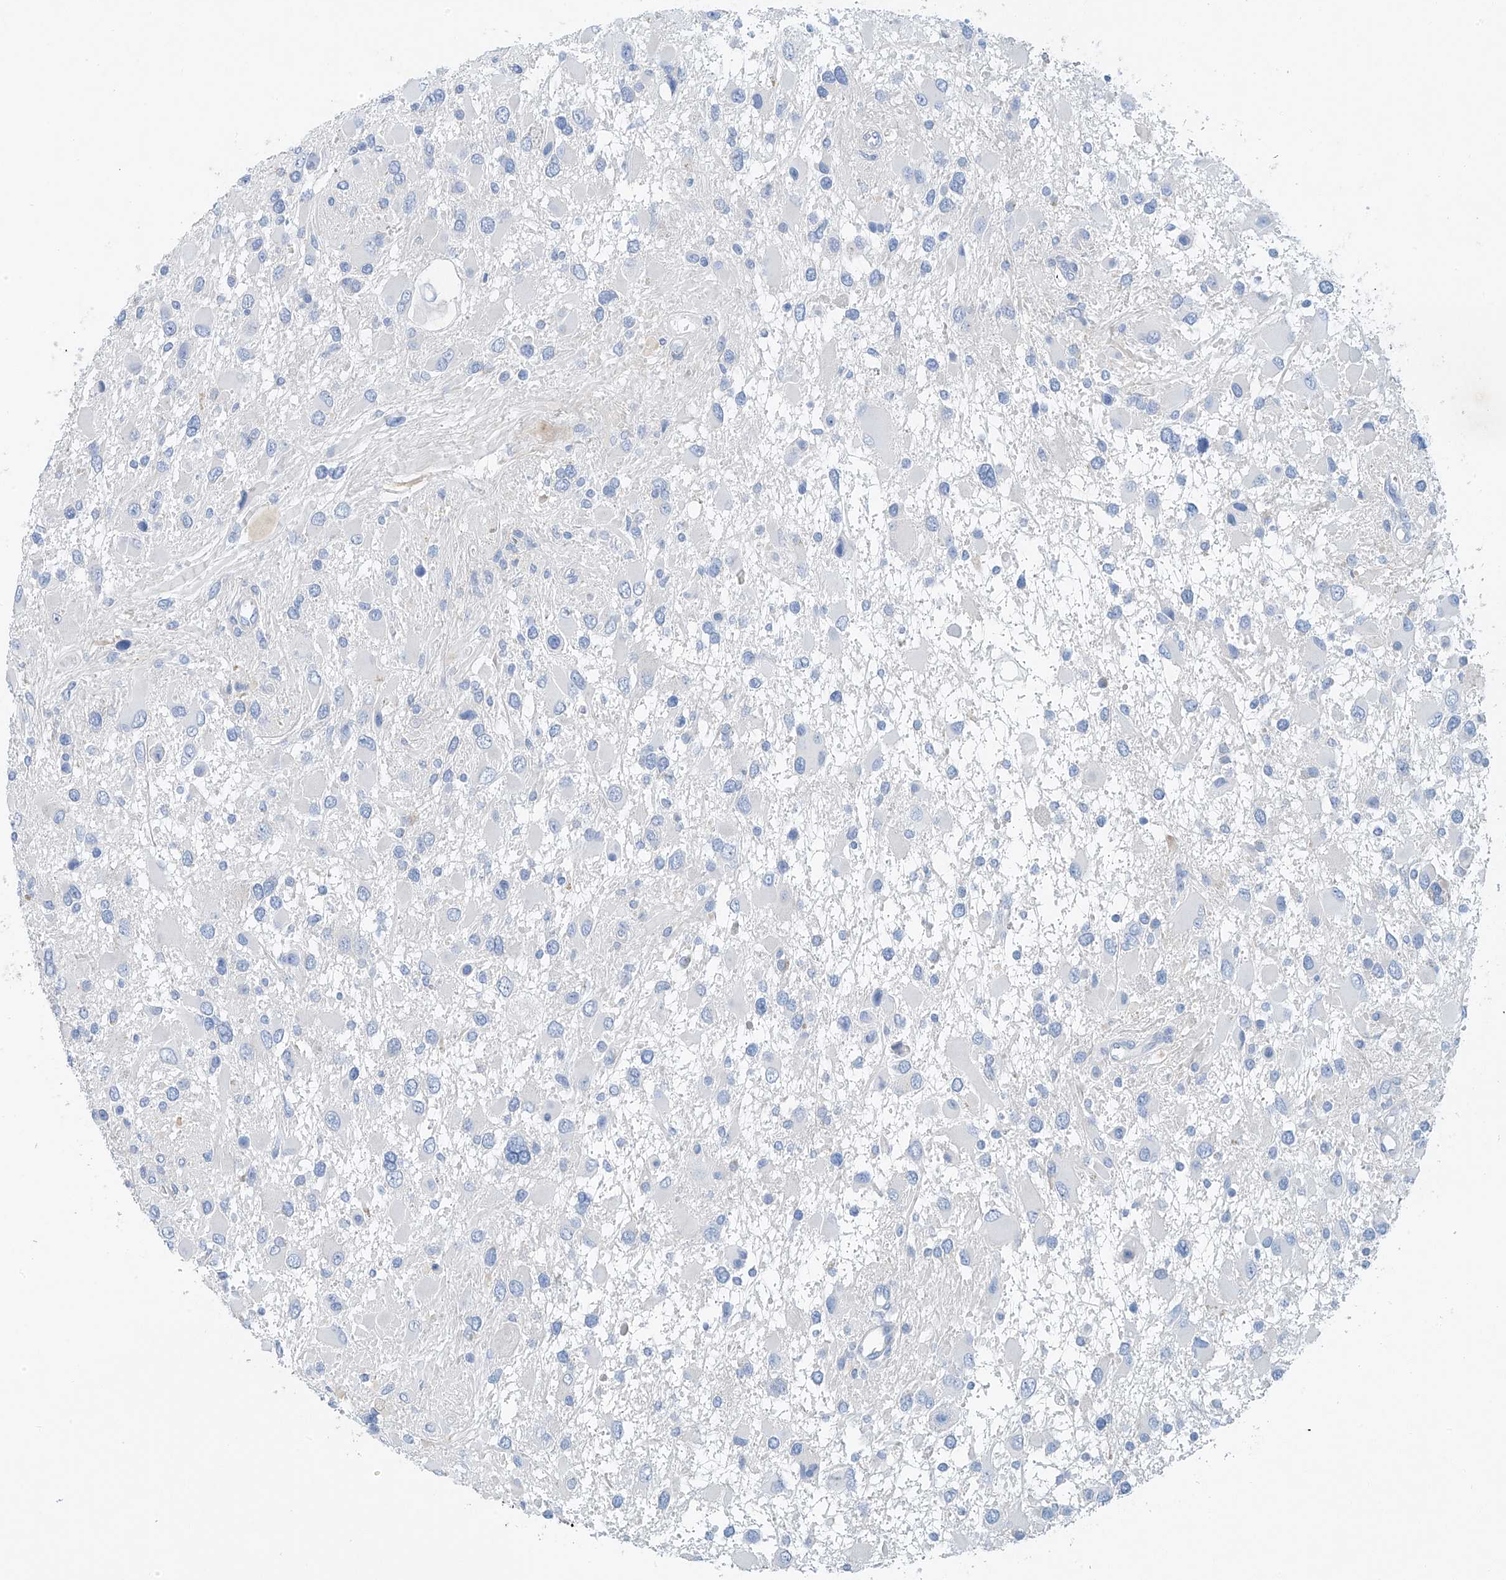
{"staining": {"intensity": "negative", "quantity": "none", "location": "none"}, "tissue": "glioma", "cell_type": "Tumor cells", "image_type": "cancer", "snomed": [{"axis": "morphology", "description": "Glioma, malignant, High grade"}, {"axis": "topography", "description": "Brain"}], "caption": "Malignant glioma (high-grade) was stained to show a protein in brown. There is no significant expression in tumor cells.", "gene": "C1orf87", "patient": {"sex": "male", "age": 53}}